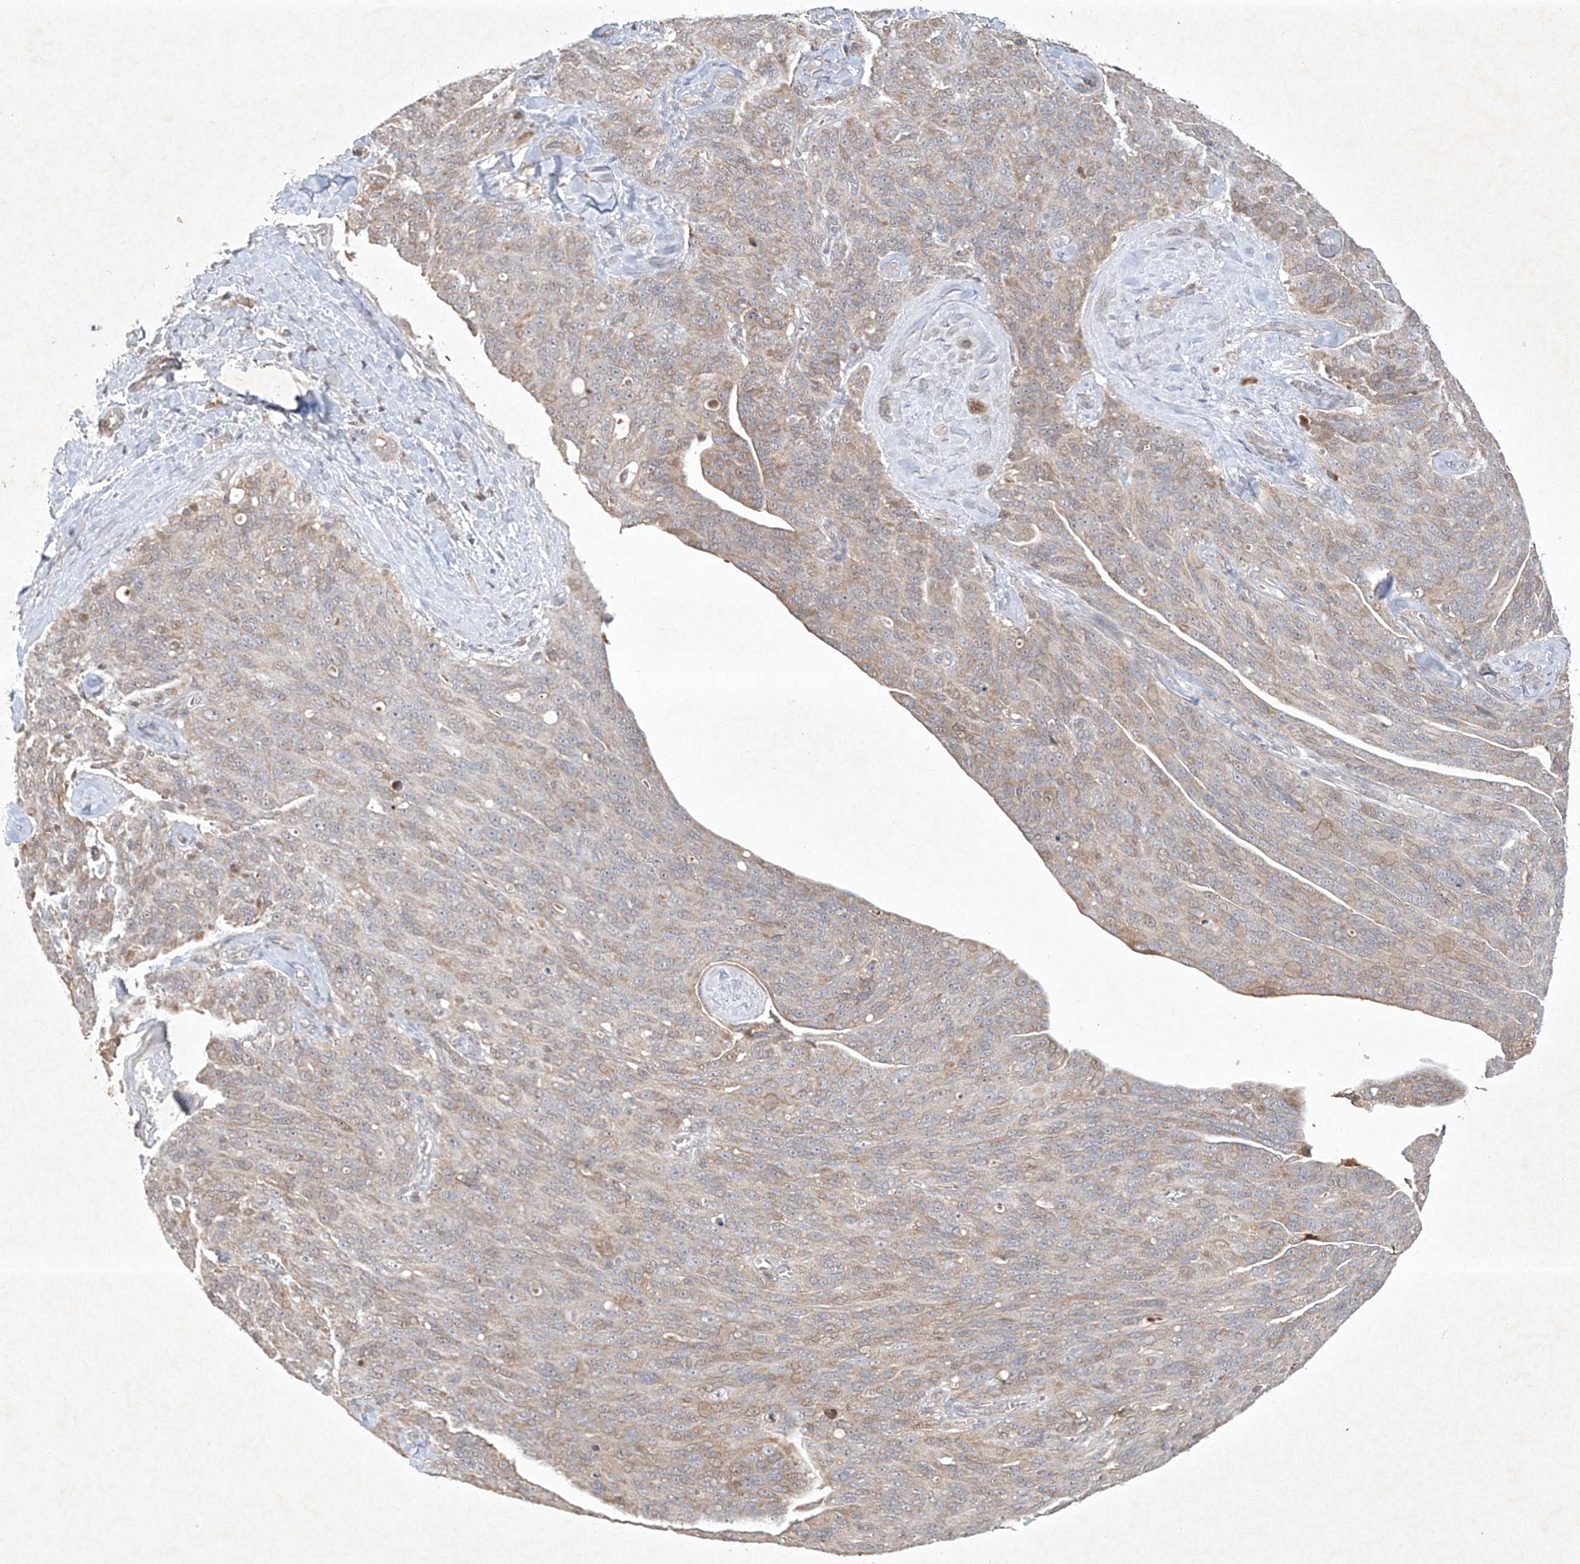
{"staining": {"intensity": "weak", "quantity": "25%-75%", "location": "cytoplasmic/membranous"}, "tissue": "ovarian cancer", "cell_type": "Tumor cells", "image_type": "cancer", "snomed": [{"axis": "morphology", "description": "Carcinoma, endometroid"}, {"axis": "topography", "description": "Ovary"}], "caption": "An immunohistochemistry (IHC) image of tumor tissue is shown. Protein staining in brown shows weak cytoplasmic/membranous positivity in endometroid carcinoma (ovarian) within tumor cells.", "gene": "BTRC", "patient": {"sex": "female", "age": 60}}